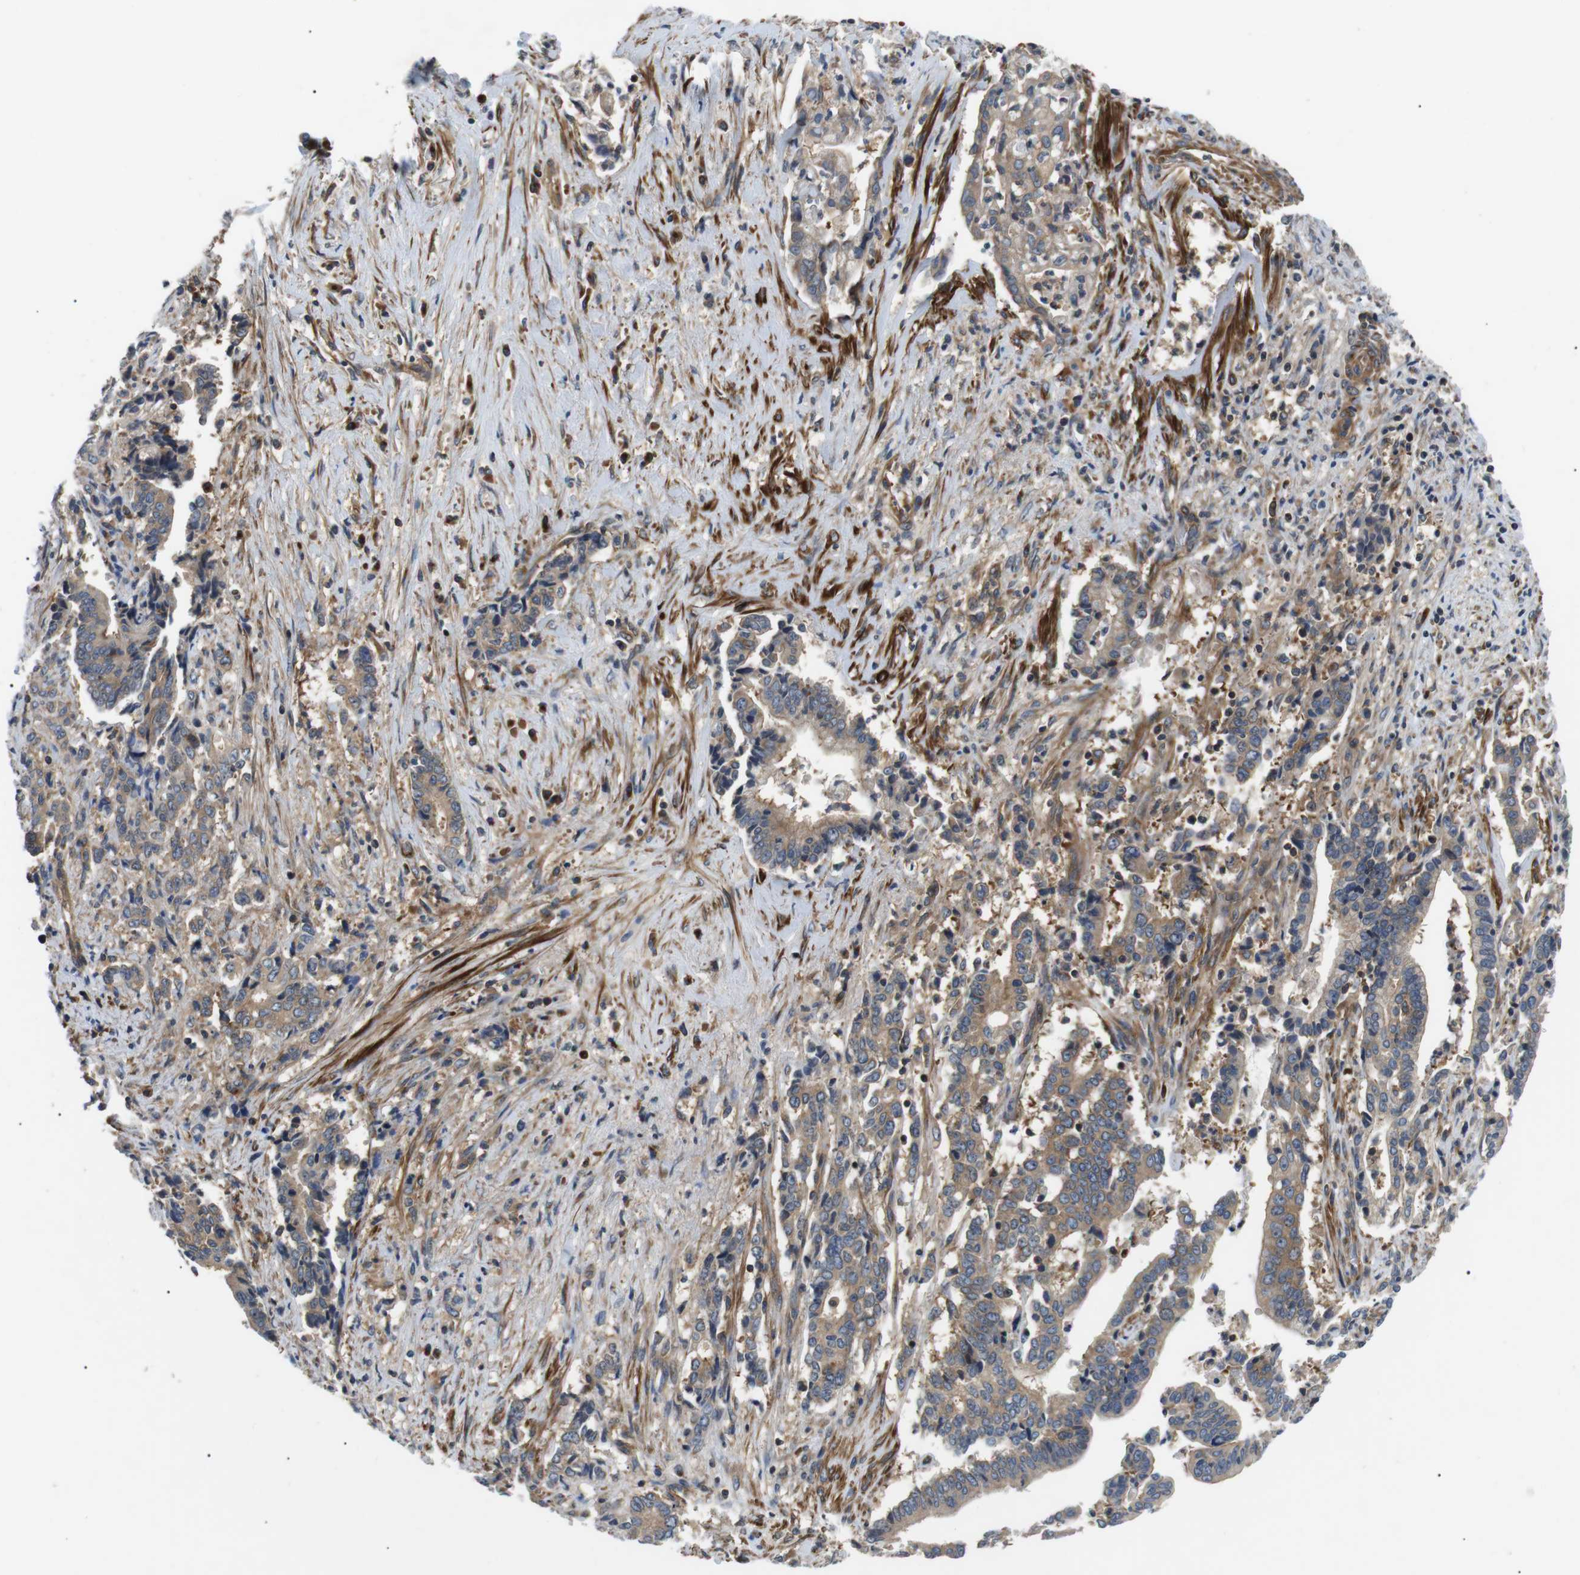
{"staining": {"intensity": "weak", "quantity": ">75%", "location": "cytoplasmic/membranous"}, "tissue": "liver cancer", "cell_type": "Tumor cells", "image_type": "cancer", "snomed": [{"axis": "morphology", "description": "Cholangiocarcinoma"}, {"axis": "topography", "description": "Liver"}], "caption": "An IHC photomicrograph of neoplastic tissue is shown. Protein staining in brown highlights weak cytoplasmic/membranous positivity in liver cholangiocarcinoma within tumor cells. (Stains: DAB in brown, nuclei in blue, Microscopy: brightfield microscopy at high magnification).", "gene": "DIPK1A", "patient": {"sex": "male", "age": 57}}